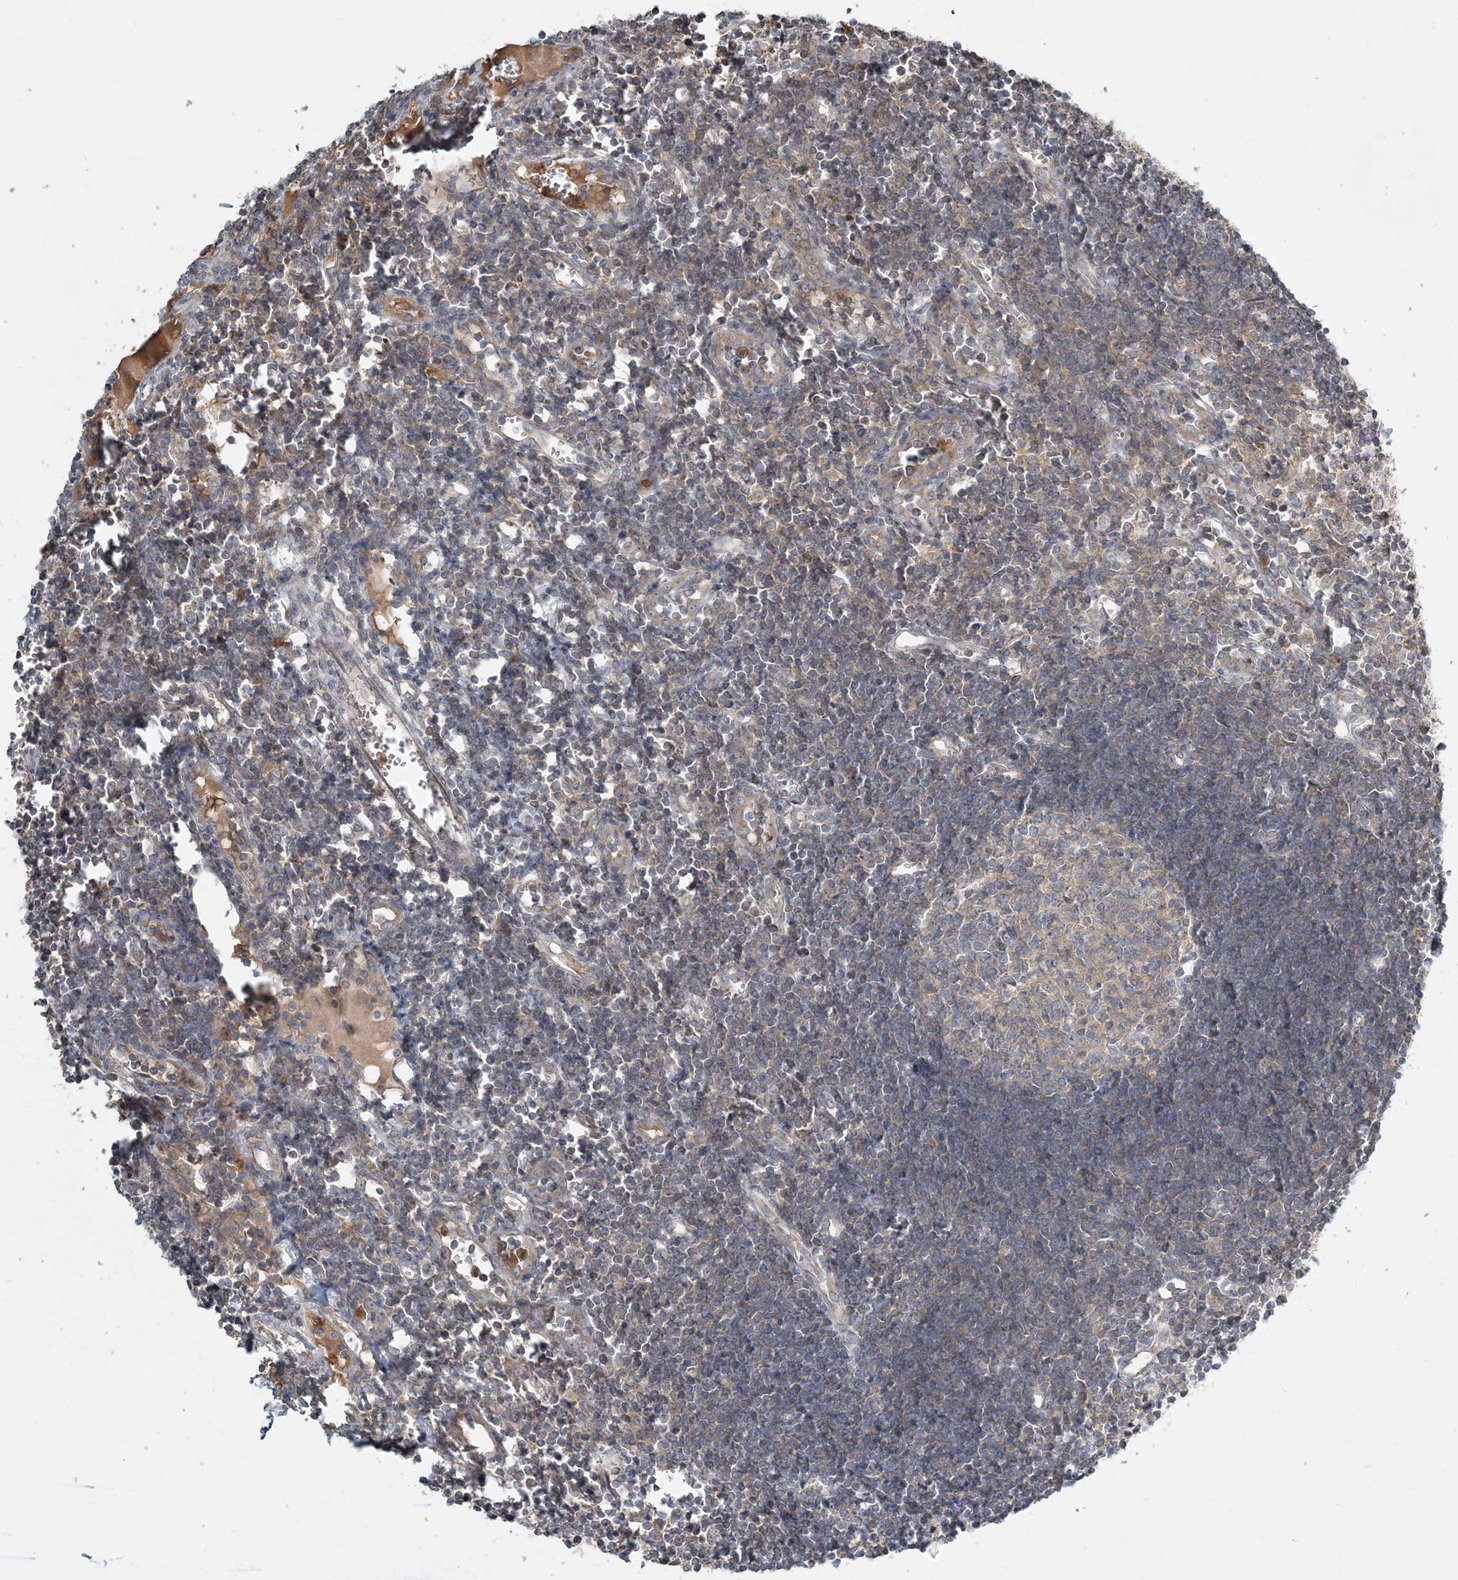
{"staining": {"intensity": "moderate", "quantity": "25%-75%", "location": "cytoplasmic/membranous"}, "tissue": "lymph node", "cell_type": "Germinal center cells", "image_type": "normal", "snomed": [{"axis": "morphology", "description": "Normal tissue, NOS"}, {"axis": "morphology", "description": "Malignant melanoma, Metastatic site"}, {"axis": "topography", "description": "Lymph node"}], "caption": "Protein expression analysis of unremarkable lymph node displays moderate cytoplasmic/membranous expression in approximately 25%-75% of germinal center cells.", "gene": "AP1AR", "patient": {"sex": "male", "age": 41}}